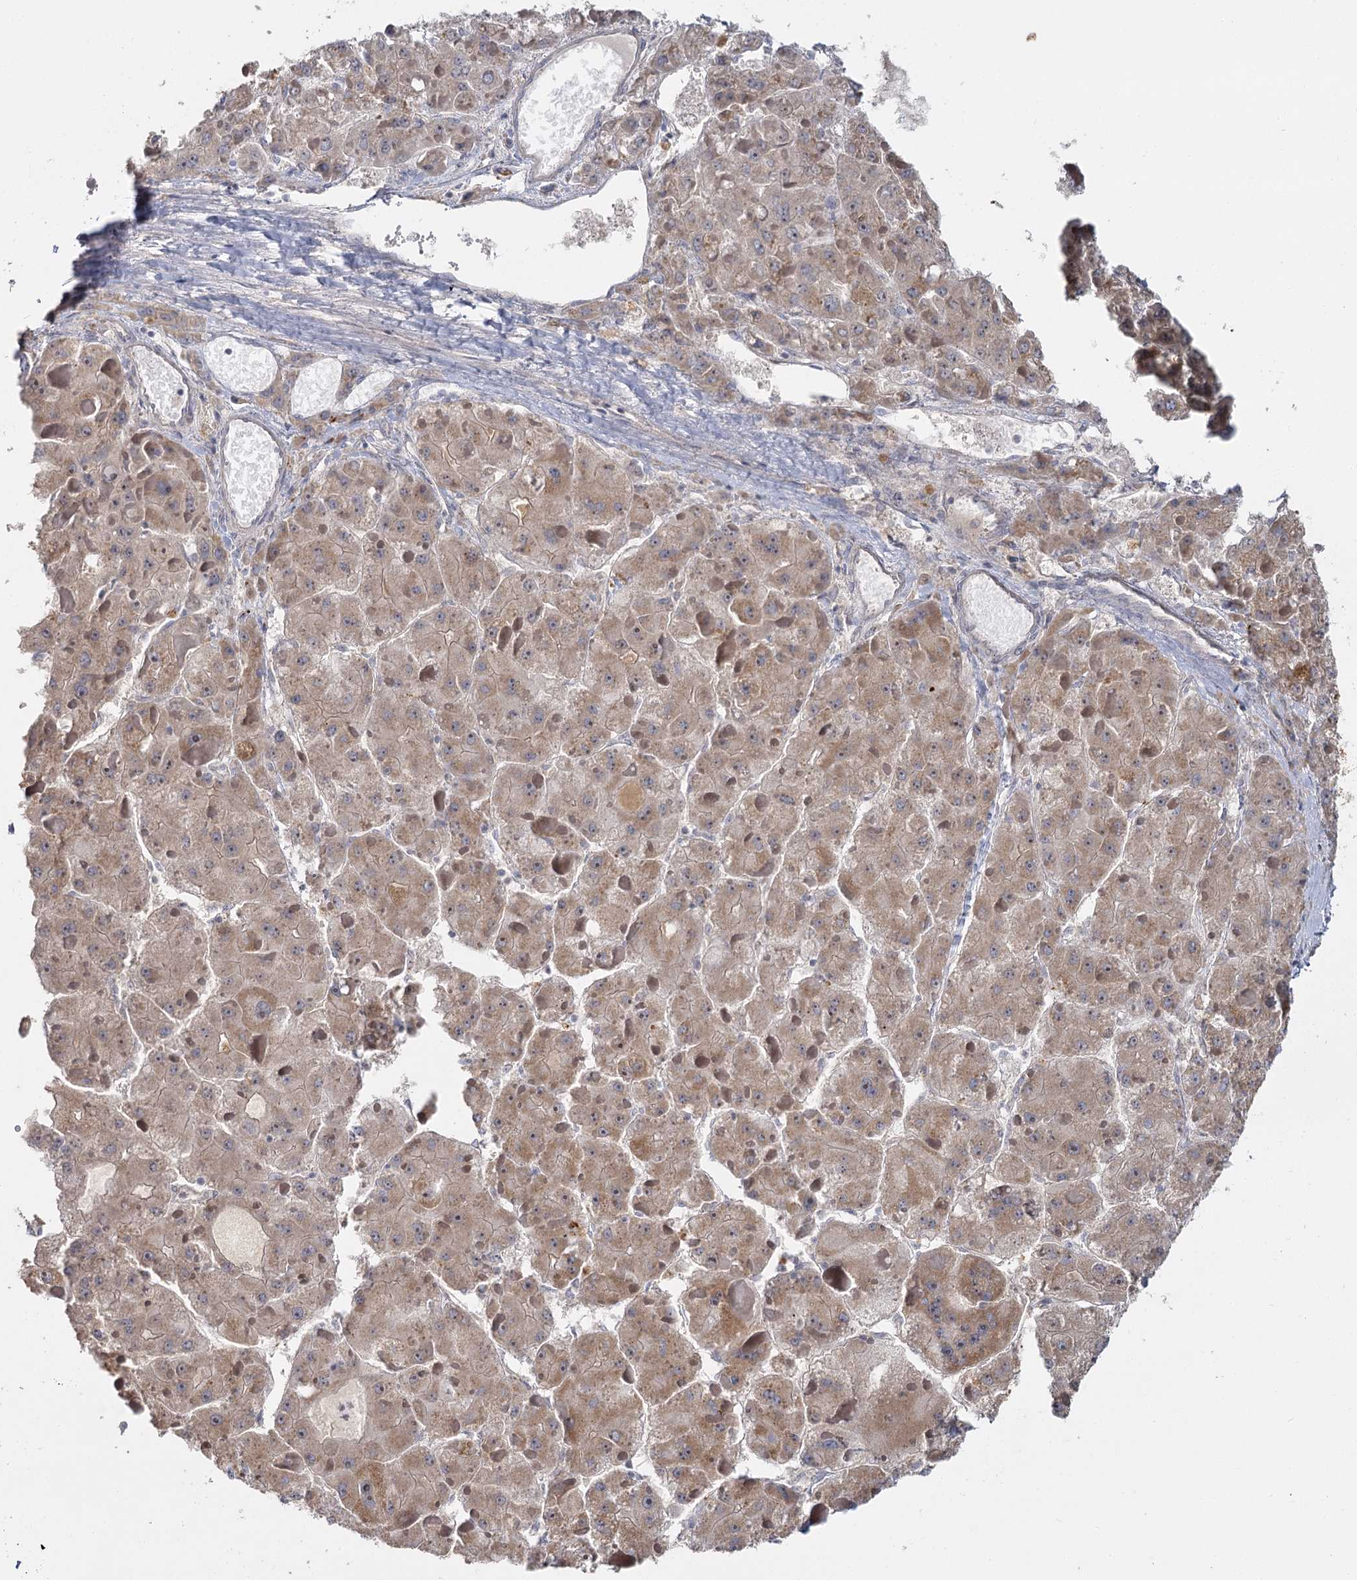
{"staining": {"intensity": "moderate", "quantity": "25%-75%", "location": "cytoplasmic/membranous"}, "tissue": "liver cancer", "cell_type": "Tumor cells", "image_type": "cancer", "snomed": [{"axis": "morphology", "description": "Carcinoma, Hepatocellular, NOS"}, {"axis": "topography", "description": "Liver"}], "caption": "High-magnification brightfield microscopy of hepatocellular carcinoma (liver) stained with DAB (brown) and counterstained with hematoxylin (blue). tumor cells exhibit moderate cytoplasmic/membranous staining is seen in approximately25%-75% of cells.", "gene": "ANGPTL5", "patient": {"sex": "female", "age": 73}}